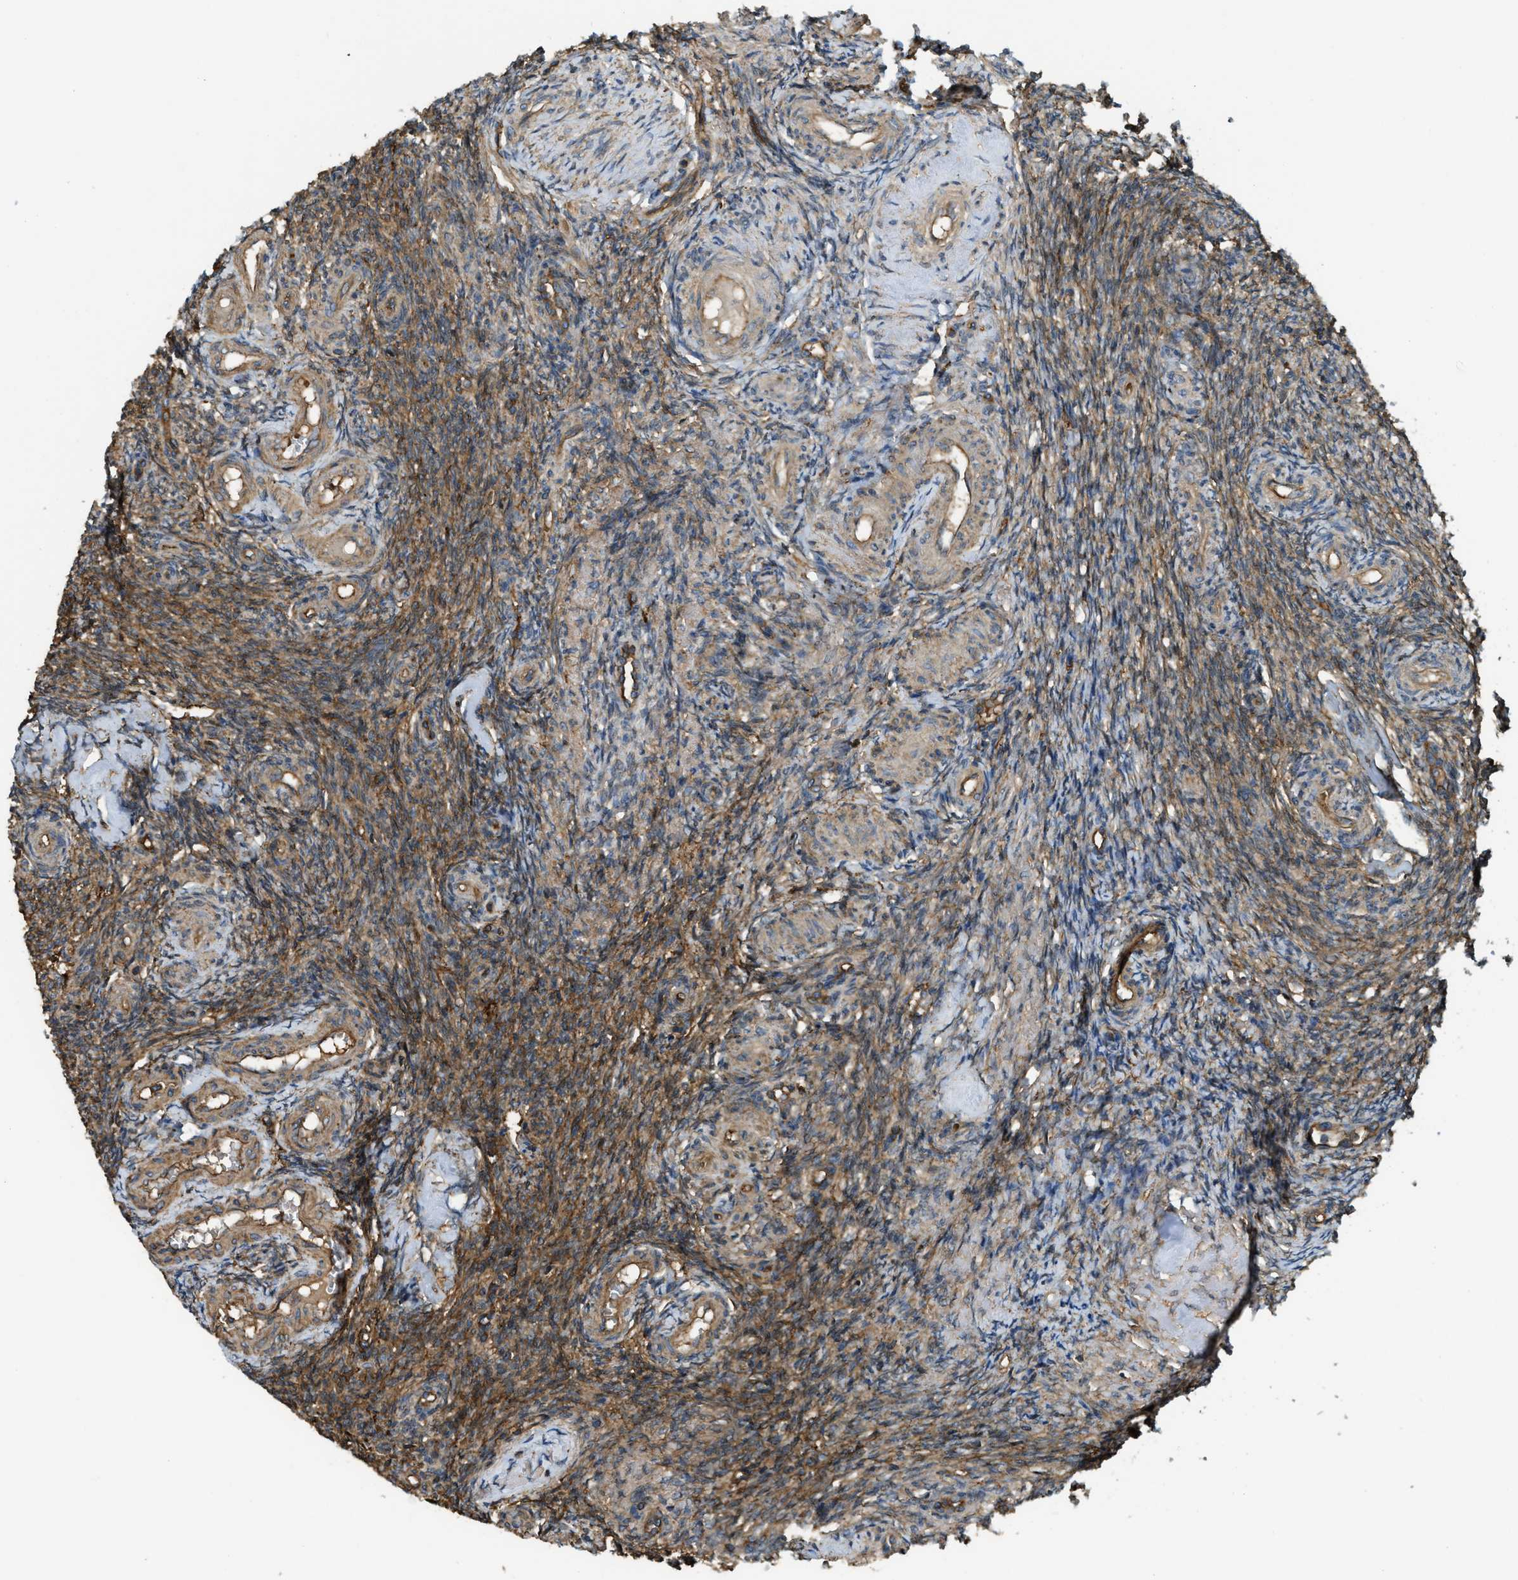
{"staining": {"intensity": "moderate", "quantity": ">75%", "location": "cytoplasmic/membranous"}, "tissue": "ovary", "cell_type": "Ovarian stroma cells", "image_type": "normal", "snomed": [{"axis": "morphology", "description": "Normal tissue, NOS"}, {"axis": "topography", "description": "Ovary"}], "caption": "IHC (DAB) staining of unremarkable human ovary reveals moderate cytoplasmic/membranous protein expression in approximately >75% of ovarian stroma cells. (DAB = brown stain, brightfield microscopy at high magnification).", "gene": "BAG4", "patient": {"sex": "female", "age": 41}}